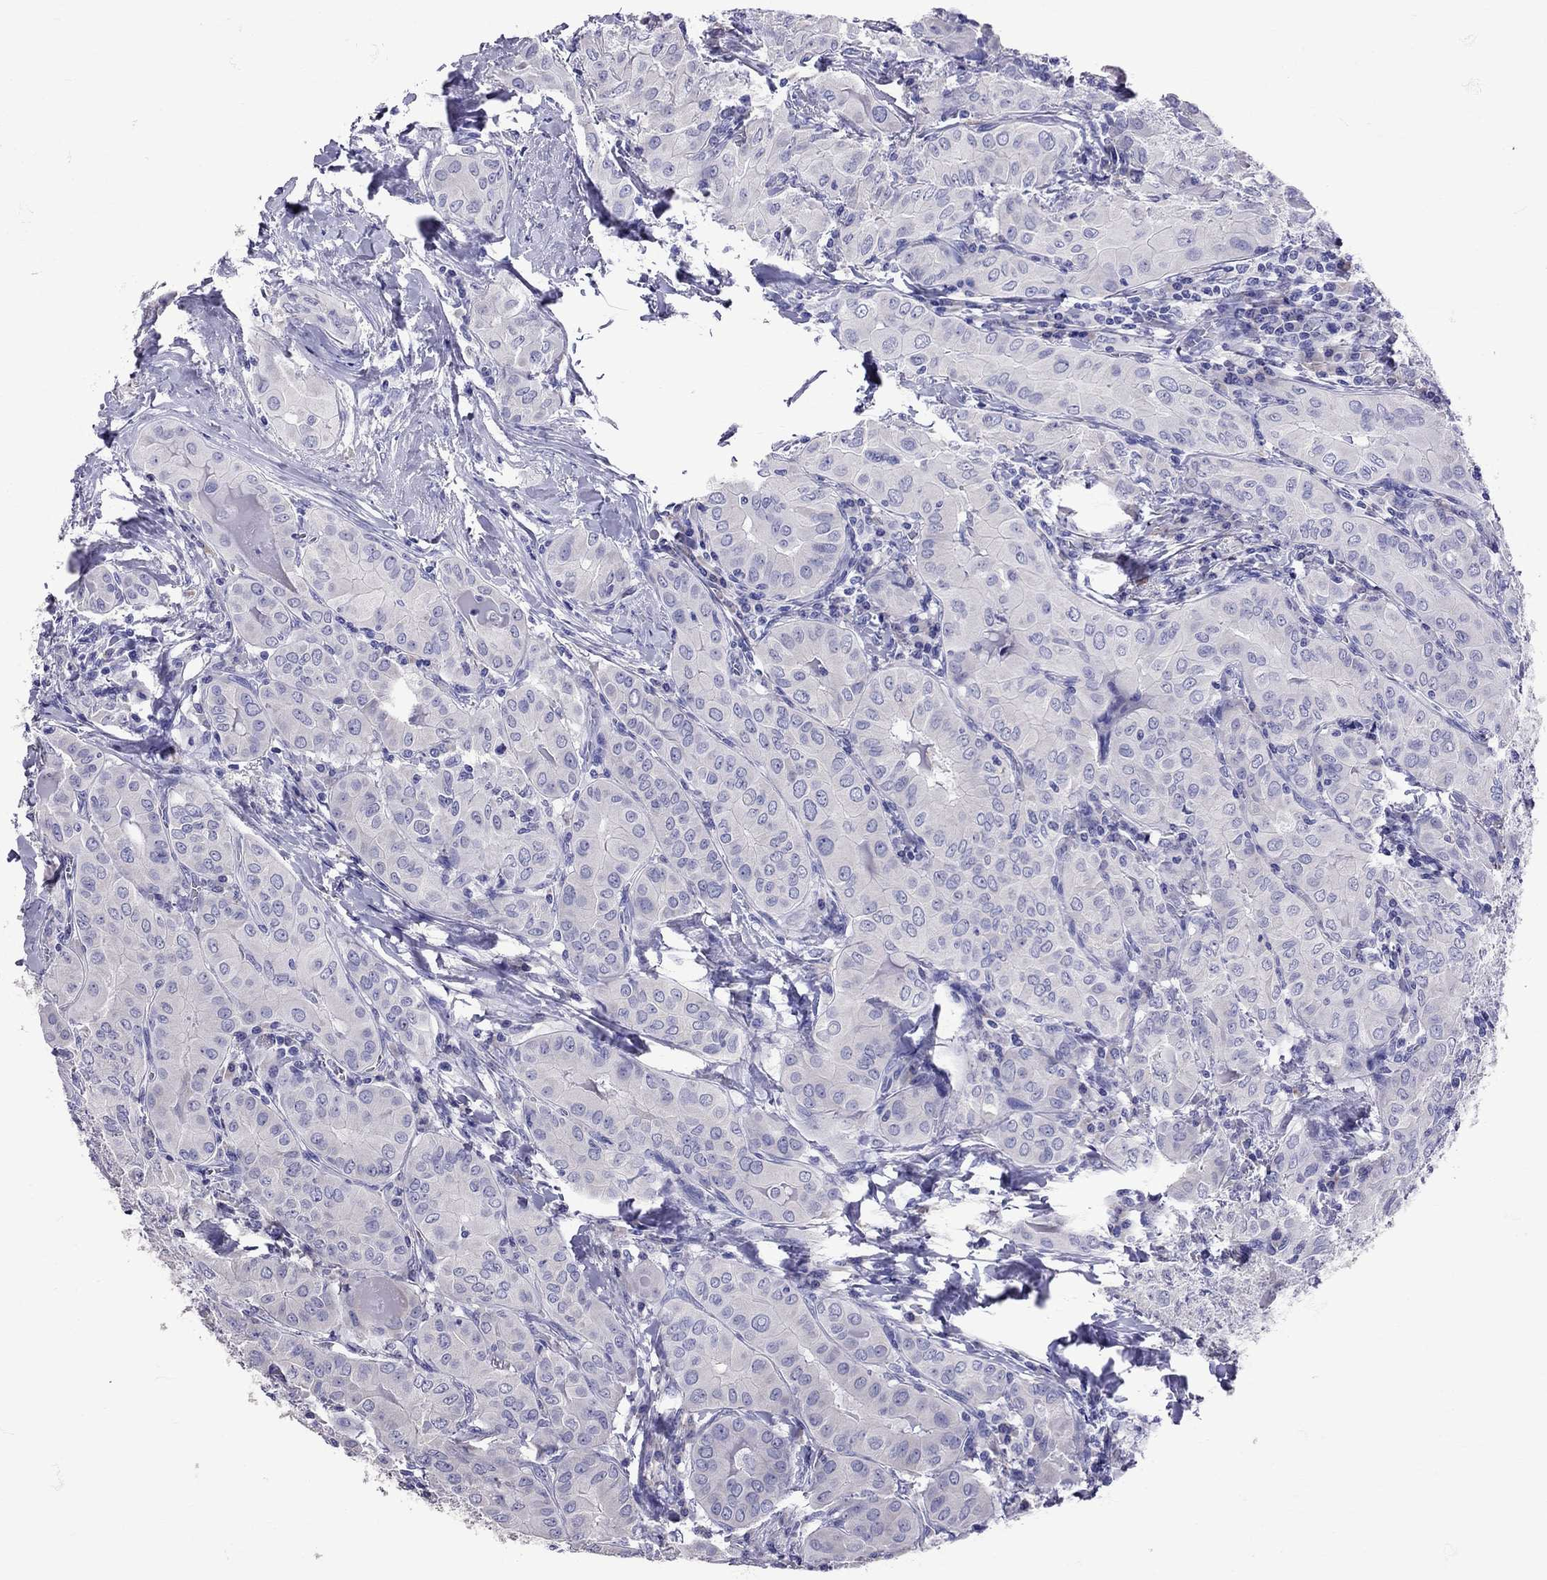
{"staining": {"intensity": "negative", "quantity": "none", "location": "none"}, "tissue": "thyroid cancer", "cell_type": "Tumor cells", "image_type": "cancer", "snomed": [{"axis": "morphology", "description": "Papillary adenocarcinoma, NOS"}, {"axis": "topography", "description": "Thyroid gland"}], "caption": "Thyroid papillary adenocarcinoma was stained to show a protein in brown. There is no significant positivity in tumor cells. (Immunohistochemistry, brightfield microscopy, high magnification).", "gene": "TBR1", "patient": {"sex": "female", "age": 37}}